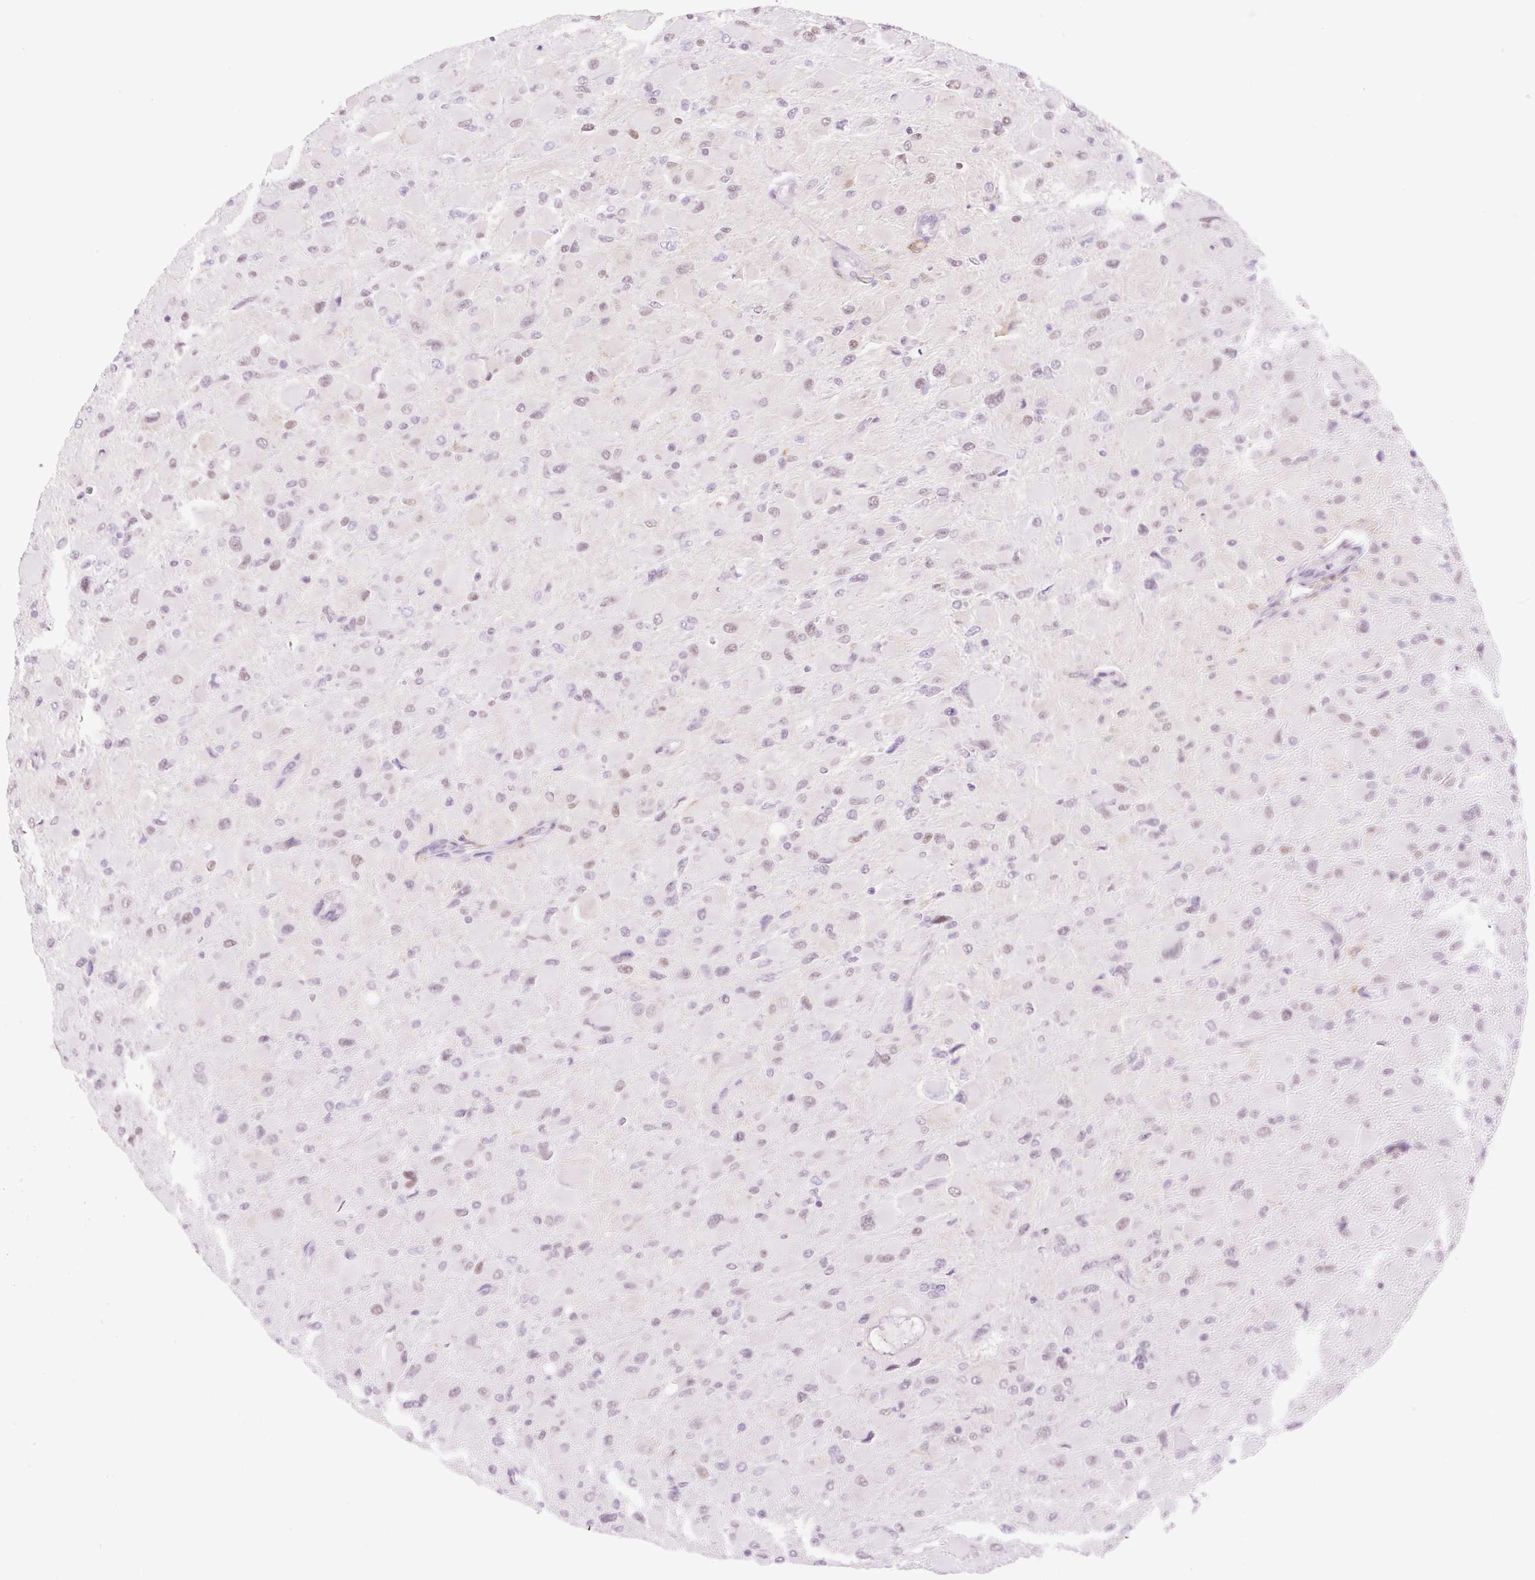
{"staining": {"intensity": "weak", "quantity": ">75%", "location": "nuclear"}, "tissue": "glioma", "cell_type": "Tumor cells", "image_type": "cancer", "snomed": [{"axis": "morphology", "description": "Glioma, malignant, High grade"}, {"axis": "topography", "description": "Cerebral cortex"}], "caption": "Immunohistochemistry image of neoplastic tissue: malignant high-grade glioma stained using IHC reveals low levels of weak protein expression localized specifically in the nuclear of tumor cells, appearing as a nuclear brown color.", "gene": "PALM3", "patient": {"sex": "female", "age": 36}}